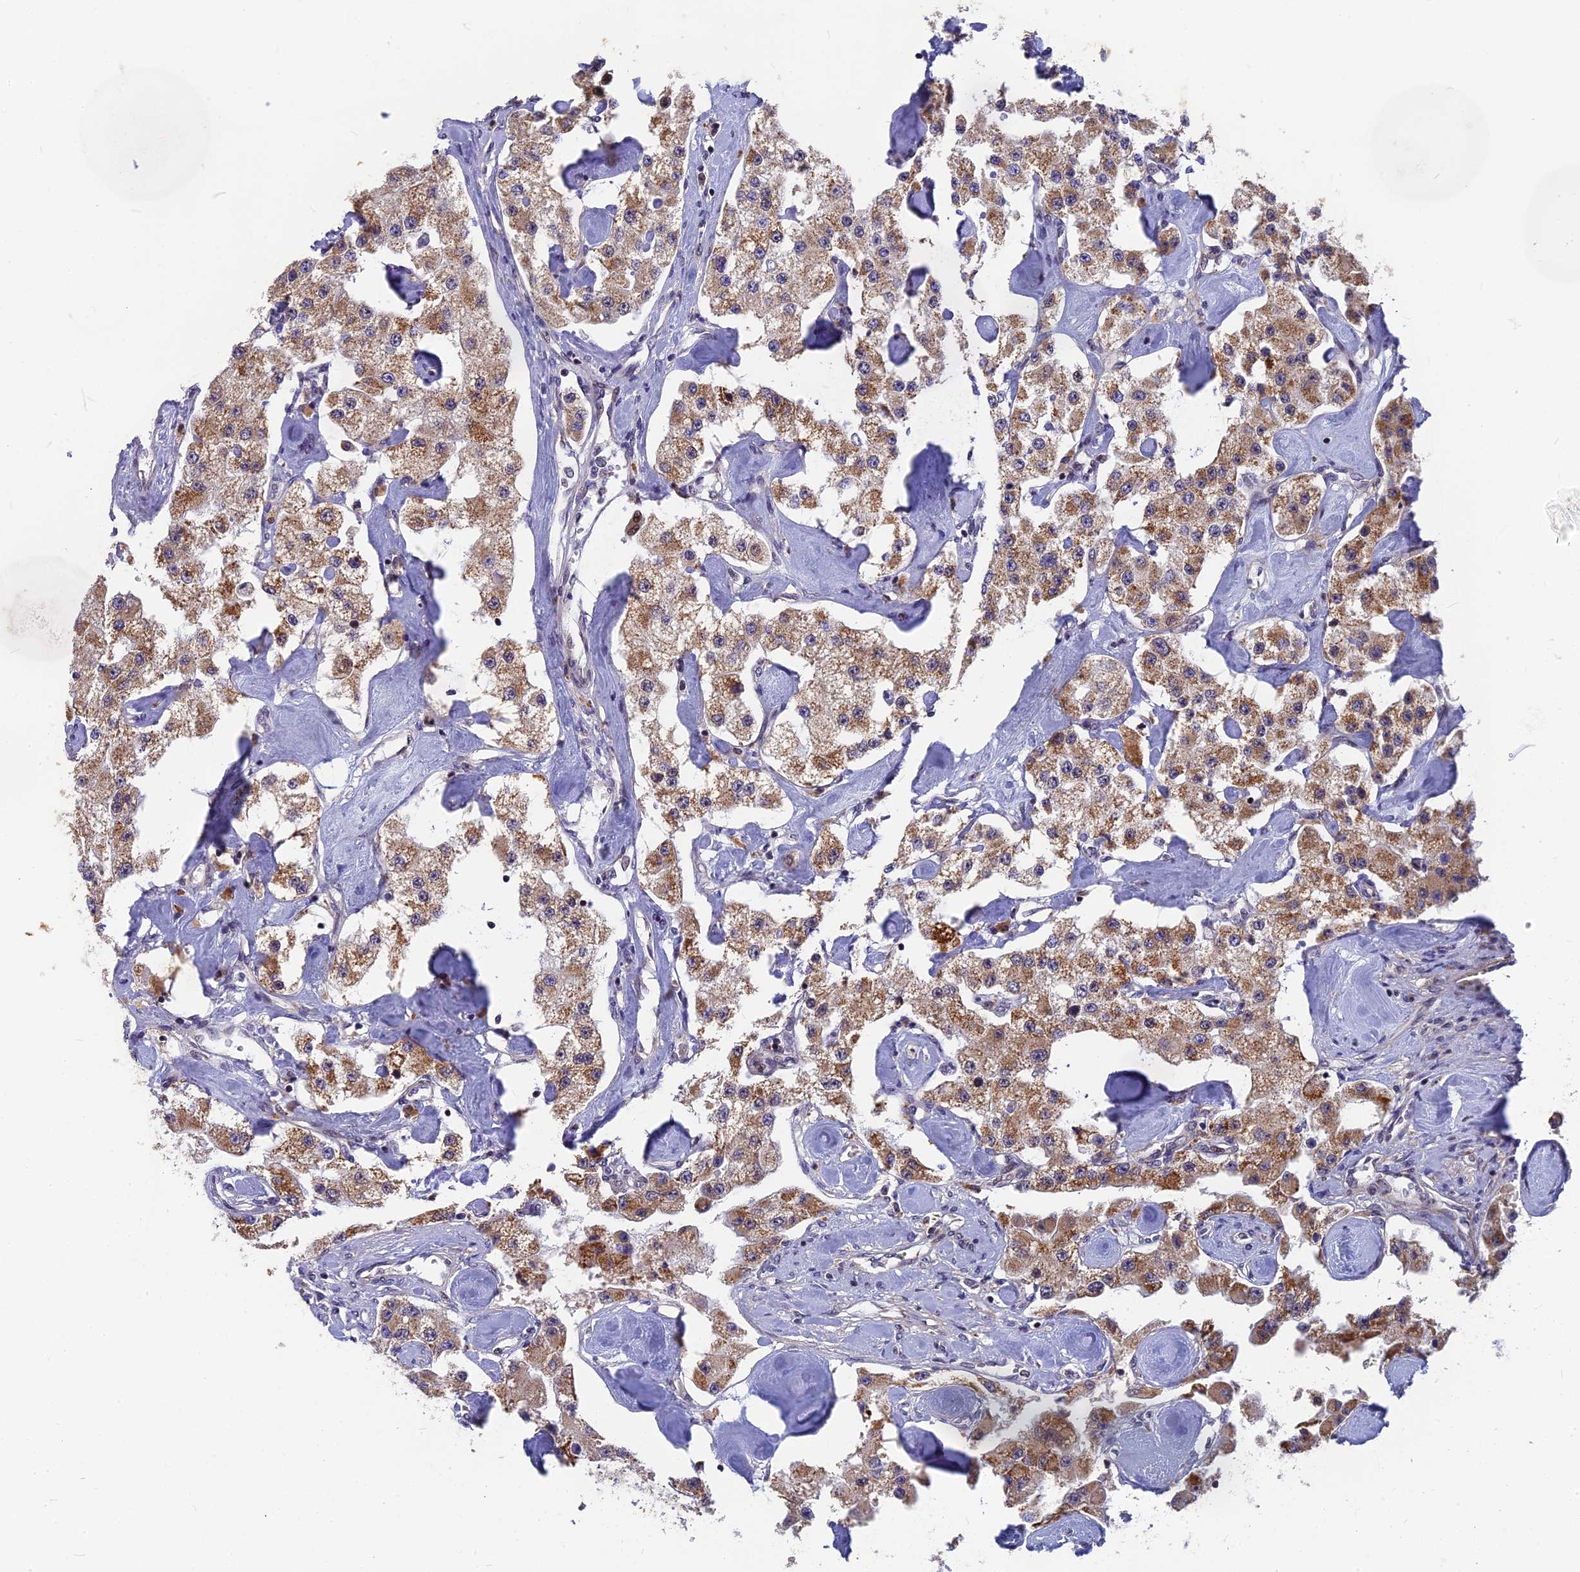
{"staining": {"intensity": "moderate", "quantity": ">75%", "location": "cytoplasmic/membranous"}, "tissue": "carcinoid", "cell_type": "Tumor cells", "image_type": "cancer", "snomed": [{"axis": "morphology", "description": "Carcinoid, malignant, NOS"}, {"axis": "topography", "description": "Pancreas"}], "caption": "Immunohistochemistry (IHC) staining of carcinoid, which exhibits medium levels of moderate cytoplasmic/membranous expression in about >75% of tumor cells indicating moderate cytoplasmic/membranous protein expression. The staining was performed using DAB (brown) for protein detection and nuclei were counterstained in hematoxylin (blue).", "gene": "CMC1", "patient": {"sex": "male", "age": 41}}